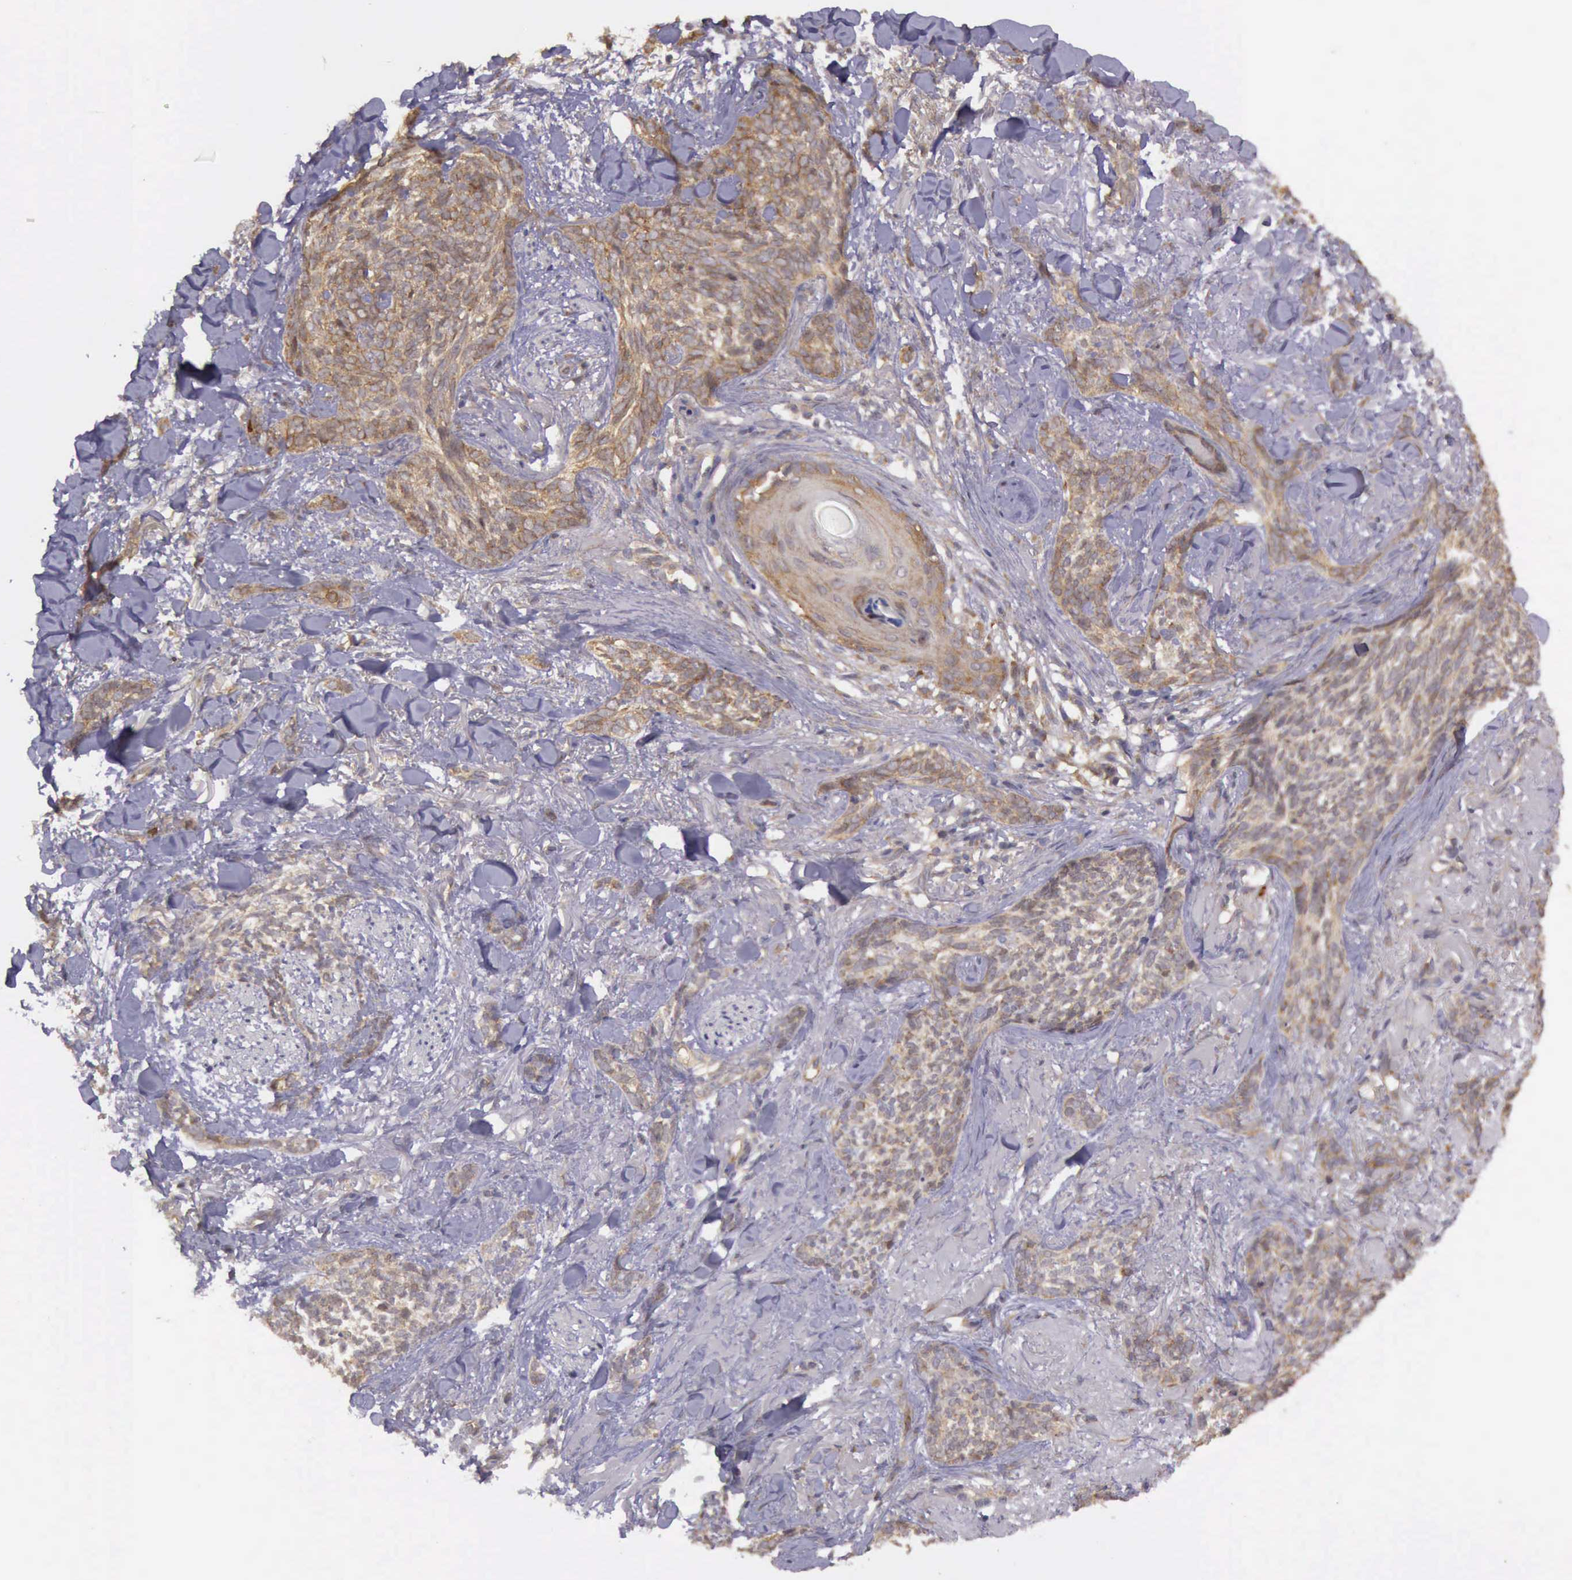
{"staining": {"intensity": "moderate", "quantity": ">75%", "location": "cytoplasmic/membranous"}, "tissue": "skin cancer", "cell_type": "Tumor cells", "image_type": "cancer", "snomed": [{"axis": "morphology", "description": "Basal cell carcinoma"}, {"axis": "topography", "description": "Skin"}], "caption": "Skin cancer (basal cell carcinoma) stained with a brown dye displays moderate cytoplasmic/membranous positive staining in approximately >75% of tumor cells.", "gene": "EIF5", "patient": {"sex": "female", "age": 81}}